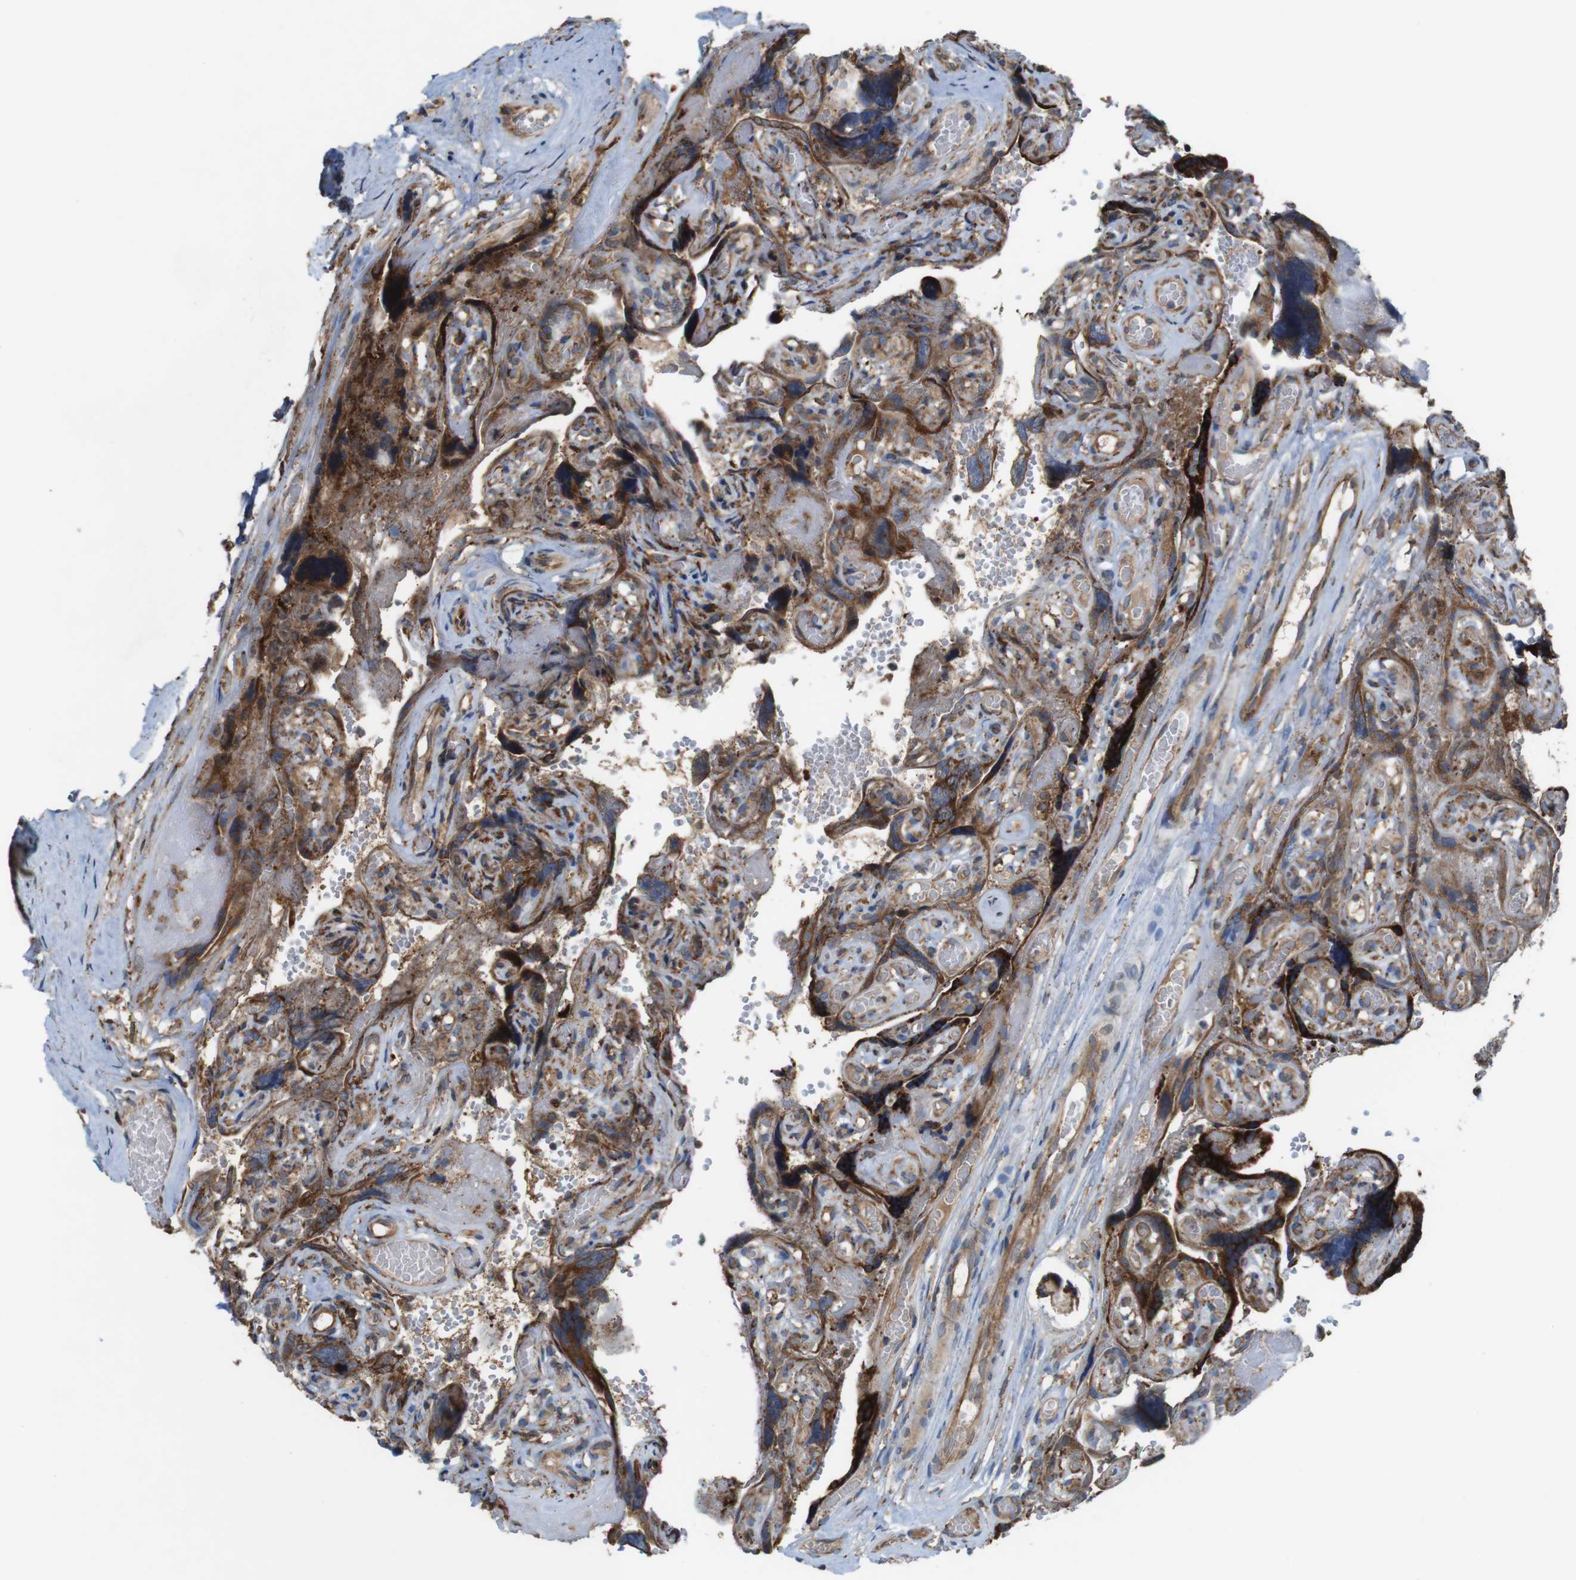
{"staining": {"intensity": "strong", "quantity": ">75%", "location": "cytoplasmic/membranous"}, "tissue": "placenta", "cell_type": "Decidual cells", "image_type": "normal", "snomed": [{"axis": "morphology", "description": "Normal tissue, NOS"}, {"axis": "topography", "description": "Placenta"}], "caption": "Immunohistochemical staining of normal human placenta demonstrates >75% levels of strong cytoplasmic/membranous protein expression in approximately >75% of decidual cells.", "gene": "UGGT1", "patient": {"sex": "female", "age": 30}}